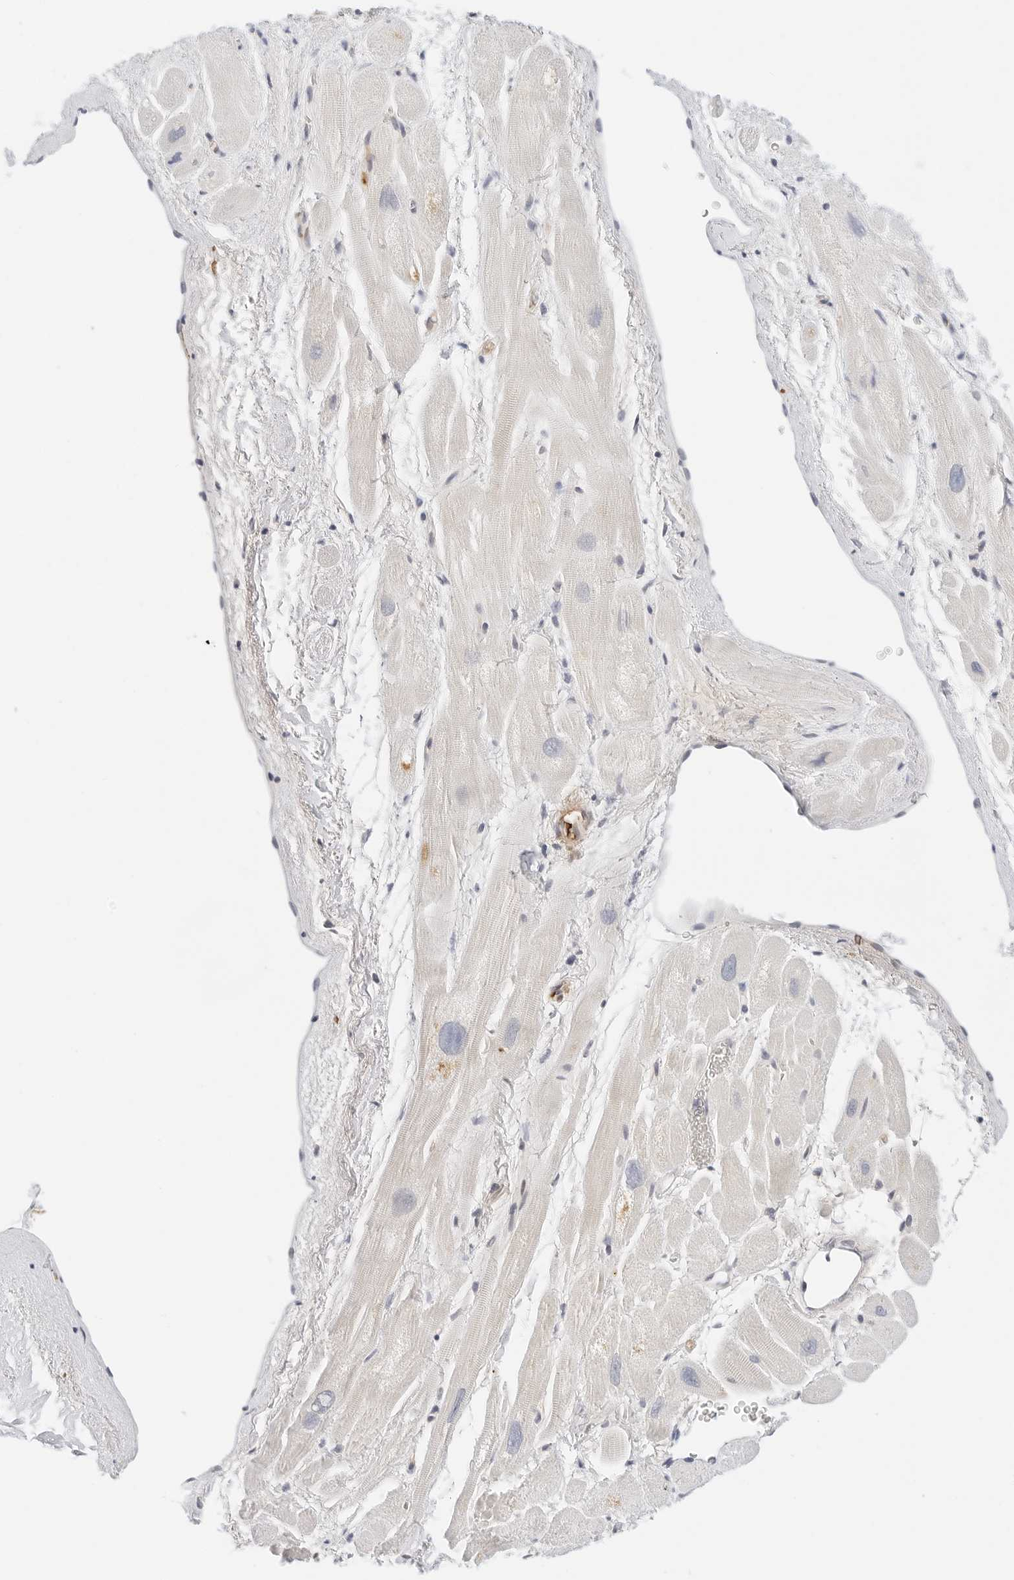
{"staining": {"intensity": "moderate", "quantity": "<25%", "location": "cytoplasmic/membranous"}, "tissue": "heart muscle", "cell_type": "Cardiomyocytes", "image_type": "normal", "snomed": [{"axis": "morphology", "description": "Normal tissue, NOS"}, {"axis": "topography", "description": "Heart"}], "caption": "Unremarkable heart muscle was stained to show a protein in brown. There is low levels of moderate cytoplasmic/membranous expression in about <25% of cardiomyocytes. (brown staining indicates protein expression, while blue staining denotes nuclei).", "gene": "PKDCC", "patient": {"sex": "male", "age": 49}}